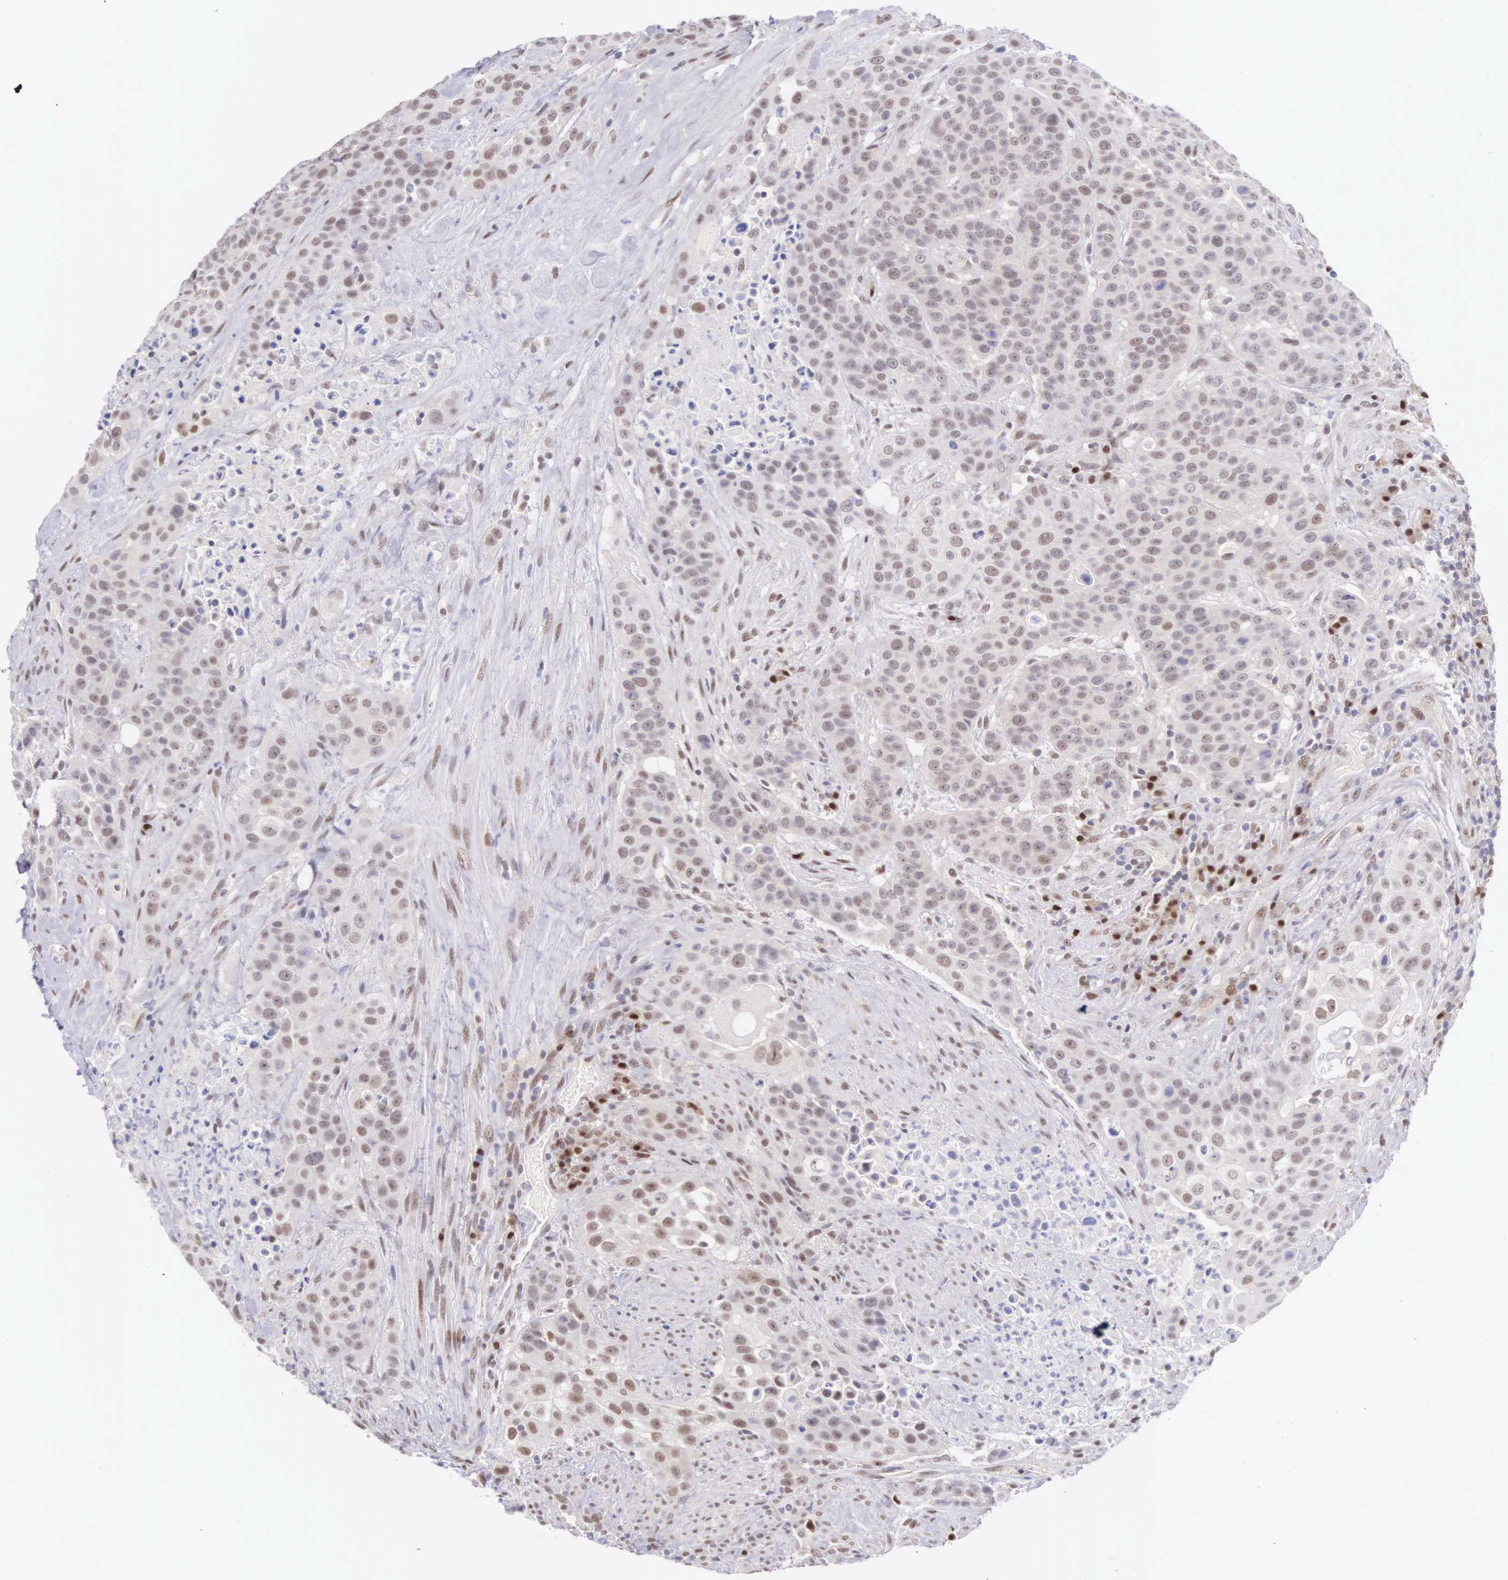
{"staining": {"intensity": "weak", "quantity": "25%-75%", "location": "nuclear"}, "tissue": "urothelial cancer", "cell_type": "Tumor cells", "image_type": "cancer", "snomed": [{"axis": "morphology", "description": "Urothelial carcinoma, High grade"}, {"axis": "topography", "description": "Urinary bladder"}], "caption": "Brown immunohistochemical staining in urothelial cancer reveals weak nuclear positivity in about 25%-75% of tumor cells.", "gene": "CCDC117", "patient": {"sex": "male", "age": 74}}